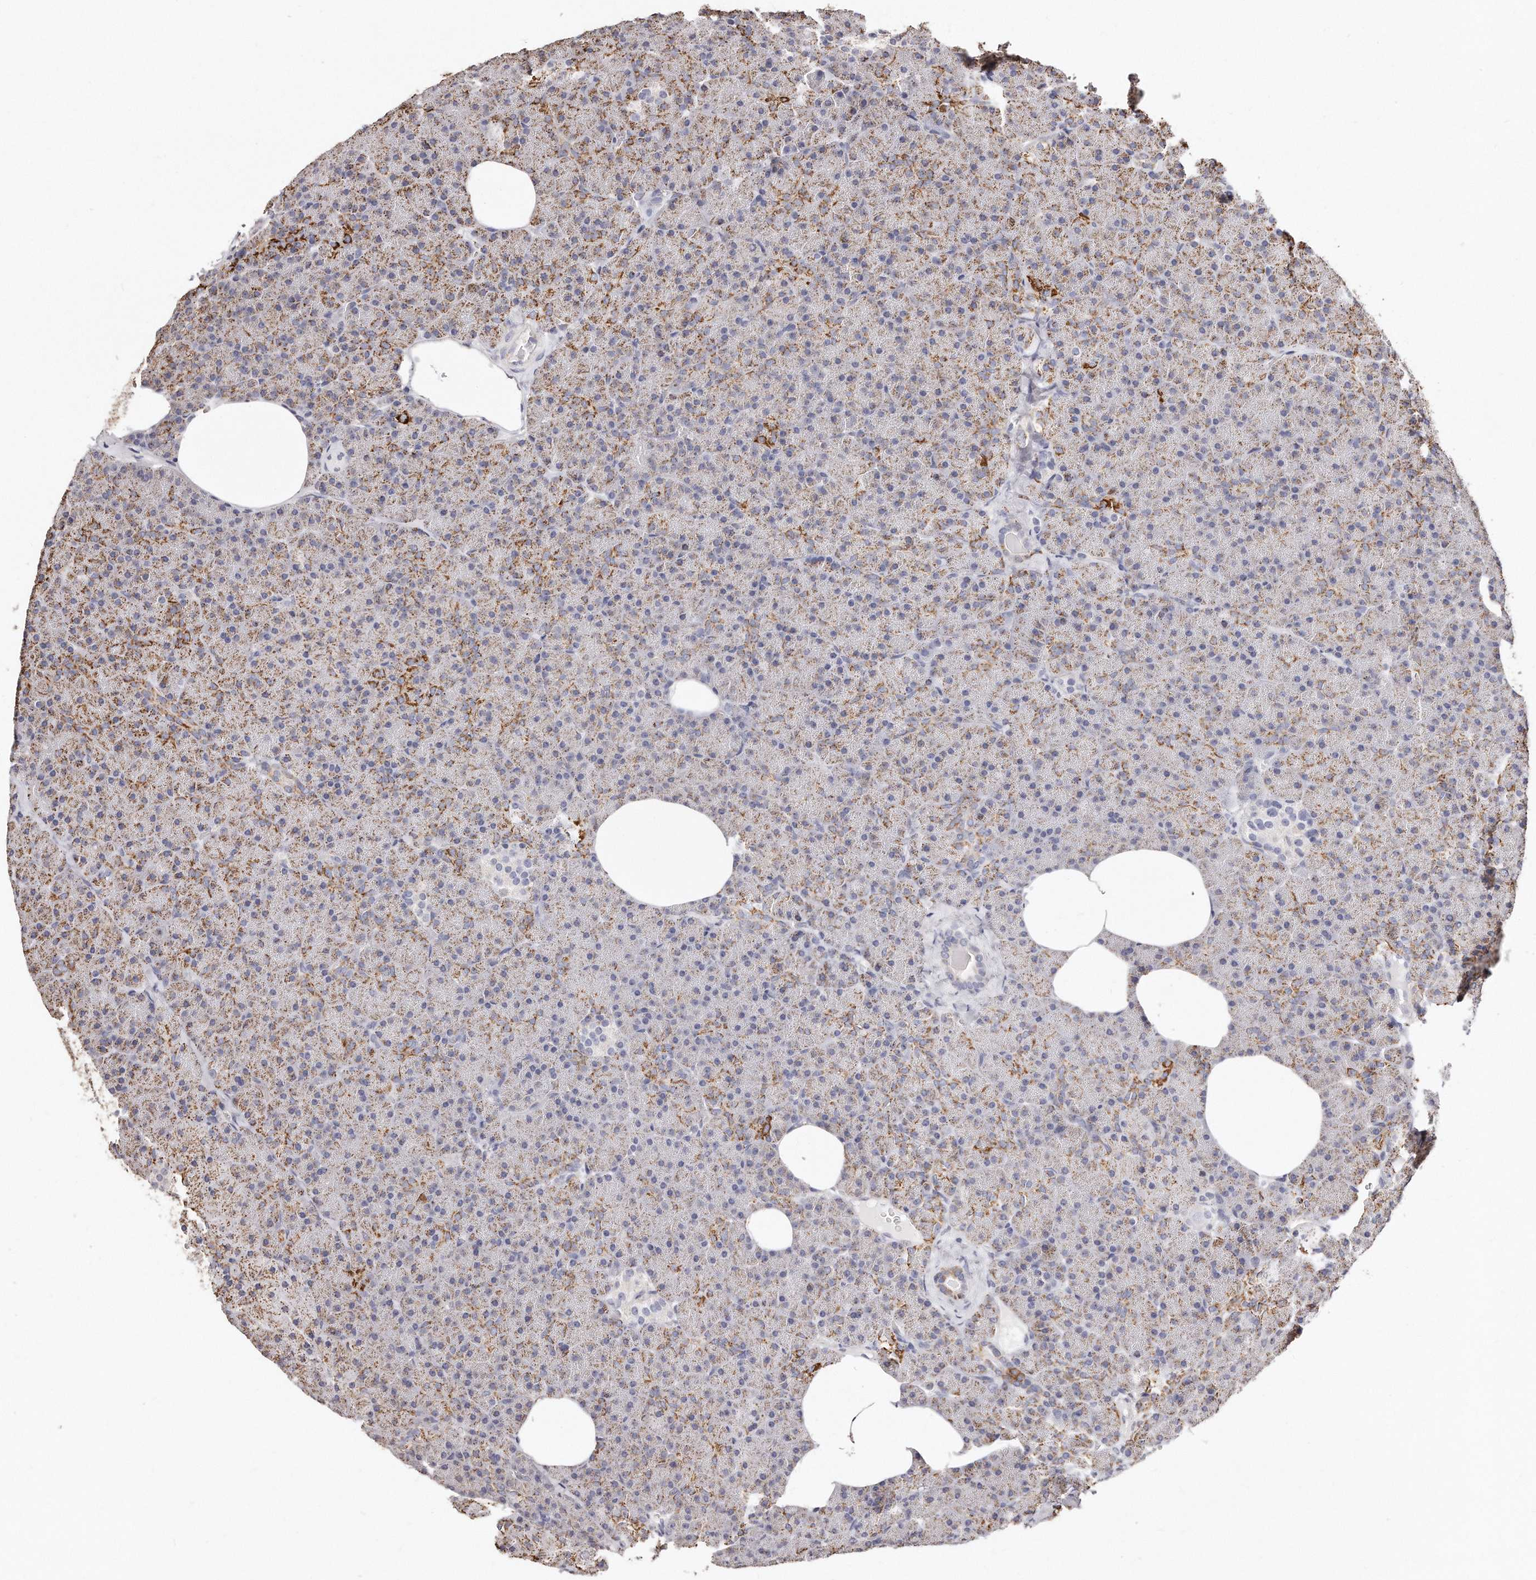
{"staining": {"intensity": "moderate", "quantity": ">75%", "location": "cytoplasmic/membranous"}, "tissue": "pancreas", "cell_type": "Exocrine glandular cells", "image_type": "normal", "snomed": [{"axis": "morphology", "description": "Normal tissue, NOS"}, {"axis": "morphology", "description": "Carcinoid, malignant, NOS"}, {"axis": "topography", "description": "Pancreas"}], "caption": "Immunohistochemical staining of unremarkable pancreas exhibits >75% levels of moderate cytoplasmic/membranous protein staining in approximately >75% of exocrine glandular cells.", "gene": "RTKN", "patient": {"sex": "female", "age": 35}}